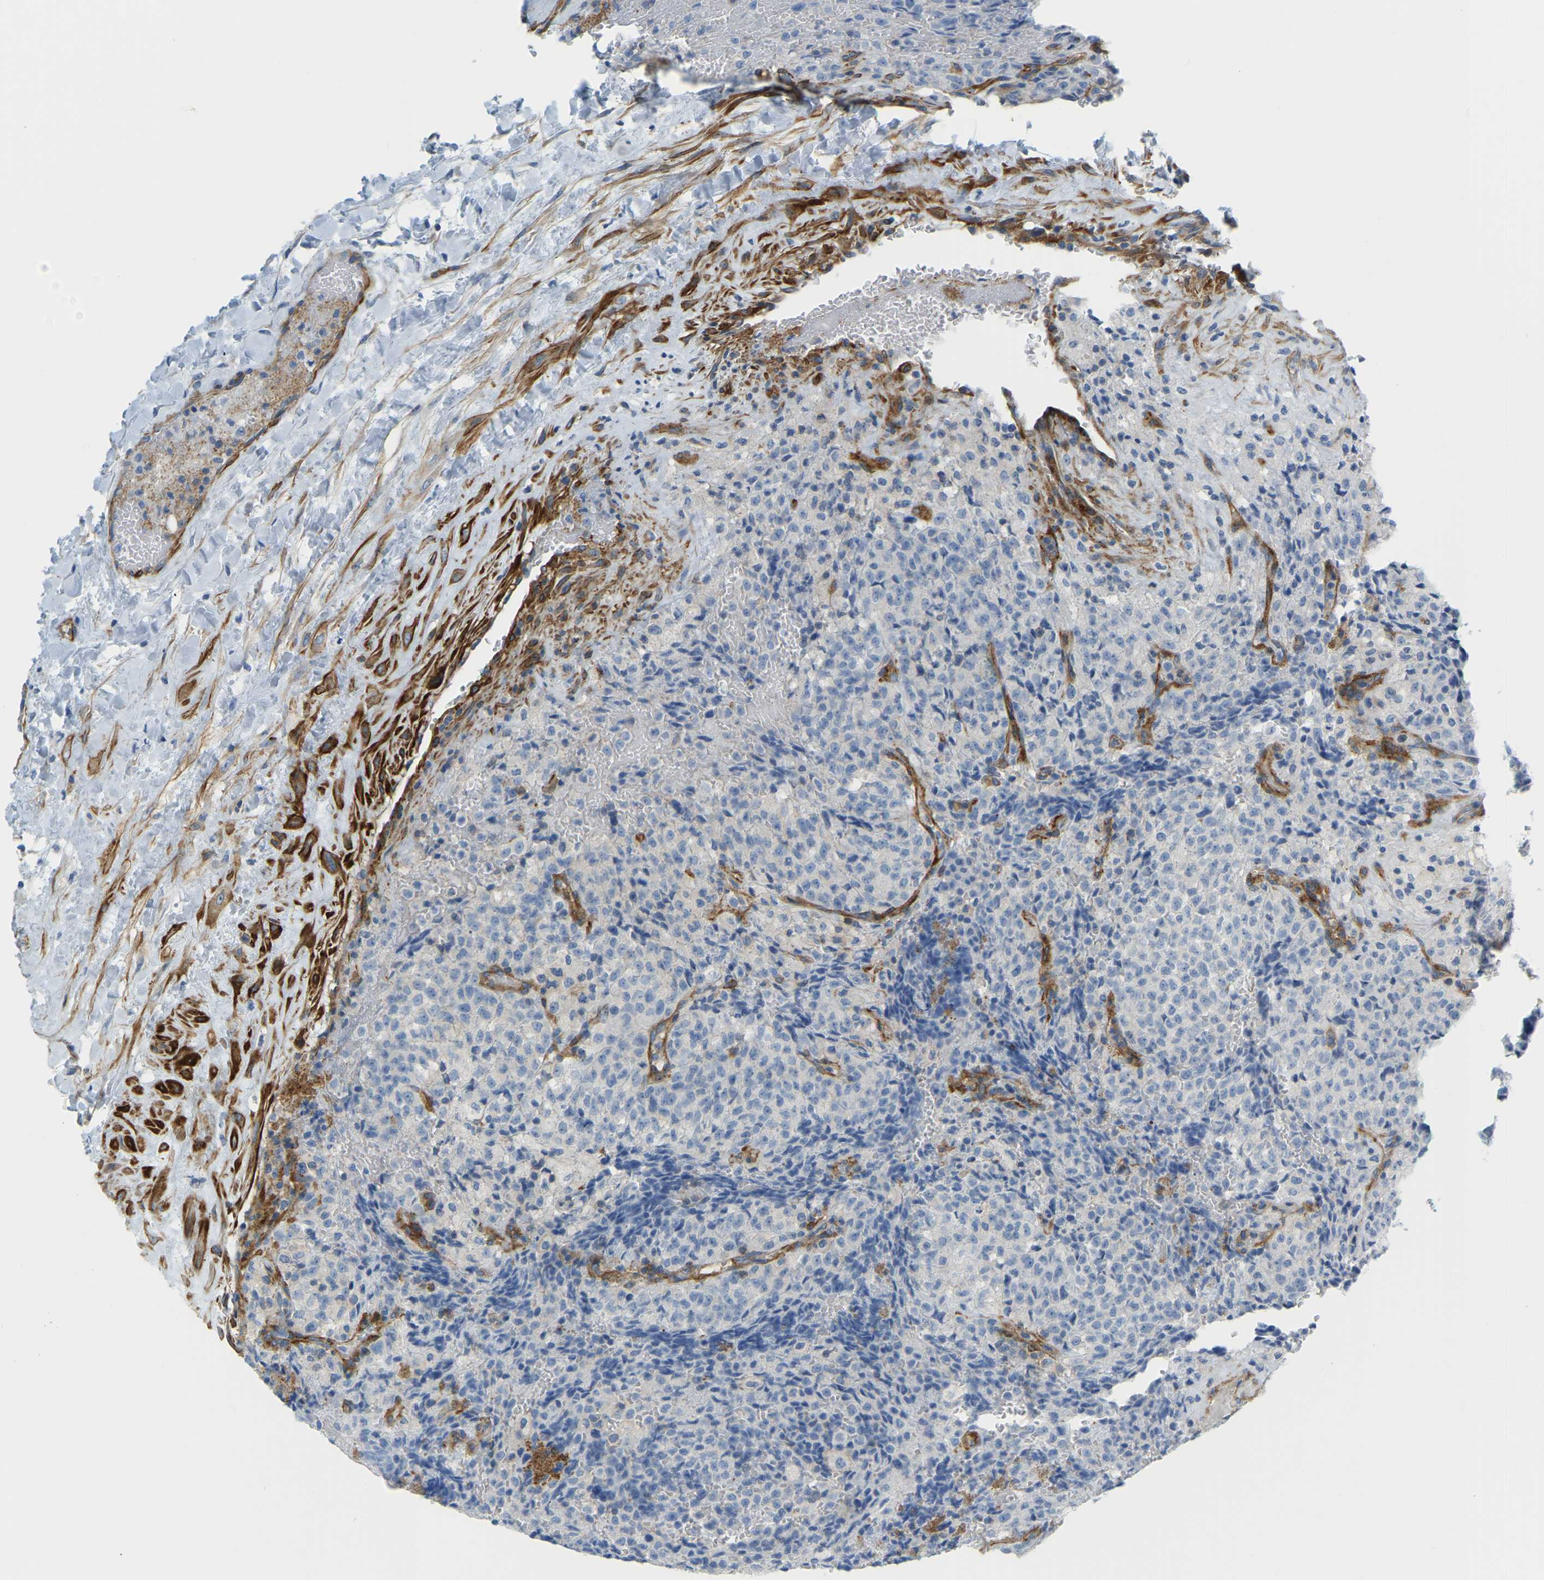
{"staining": {"intensity": "negative", "quantity": "none", "location": "none"}, "tissue": "testis cancer", "cell_type": "Tumor cells", "image_type": "cancer", "snomed": [{"axis": "morphology", "description": "Seminoma, NOS"}, {"axis": "topography", "description": "Testis"}], "caption": "The histopathology image reveals no staining of tumor cells in testis cancer (seminoma). (Stains: DAB immunohistochemistry with hematoxylin counter stain, Microscopy: brightfield microscopy at high magnification).", "gene": "MYL3", "patient": {"sex": "male", "age": 59}}